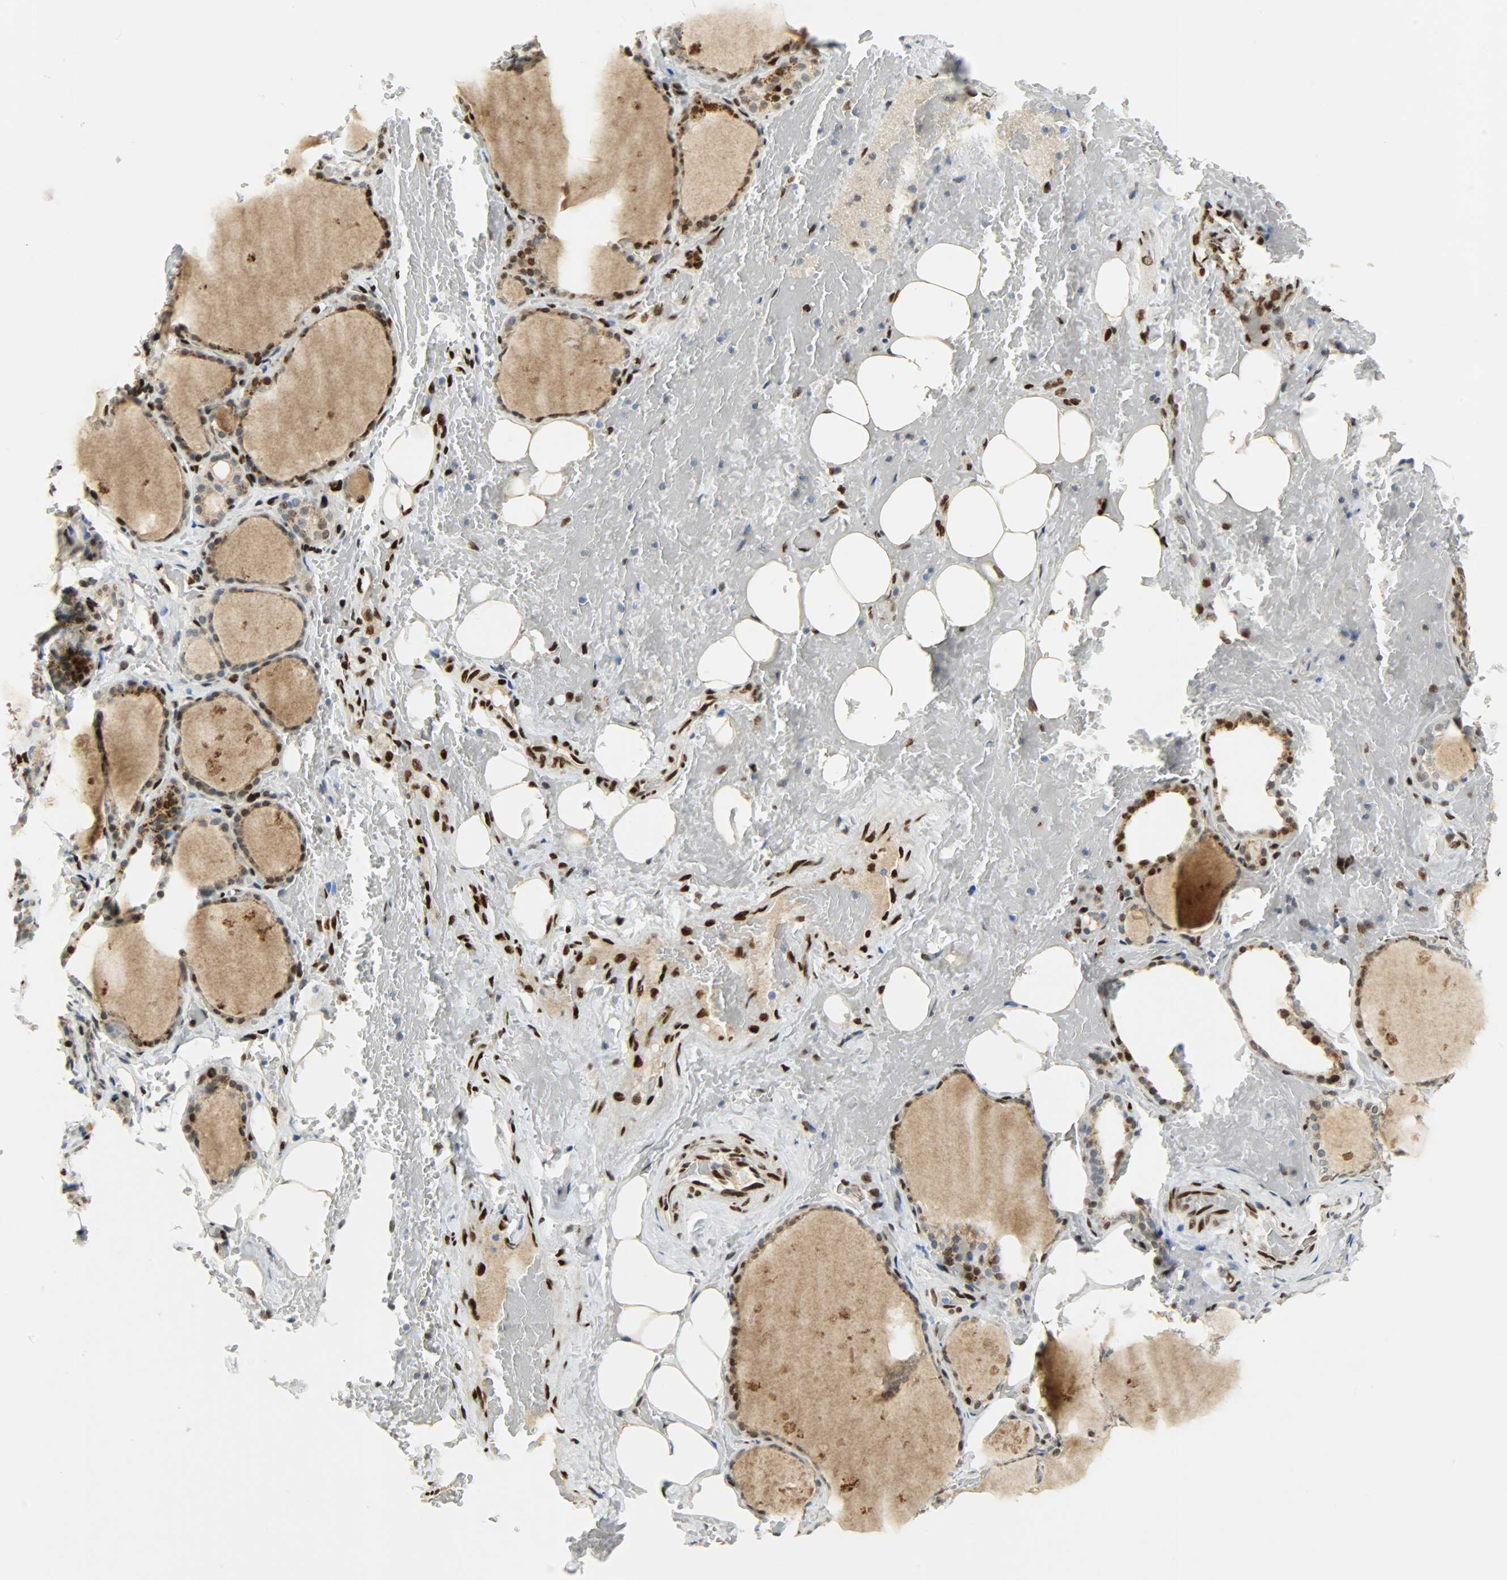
{"staining": {"intensity": "moderate", "quantity": "25%-75%", "location": "nuclear"}, "tissue": "thyroid gland", "cell_type": "Glandular cells", "image_type": "normal", "snomed": [{"axis": "morphology", "description": "Normal tissue, NOS"}, {"axis": "topography", "description": "Thyroid gland"}], "caption": "The micrograph reveals a brown stain indicating the presence of a protein in the nuclear of glandular cells in thyroid gland. (DAB = brown stain, brightfield microscopy at high magnification).", "gene": "JUNB", "patient": {"sex": "male", "age": 61}}